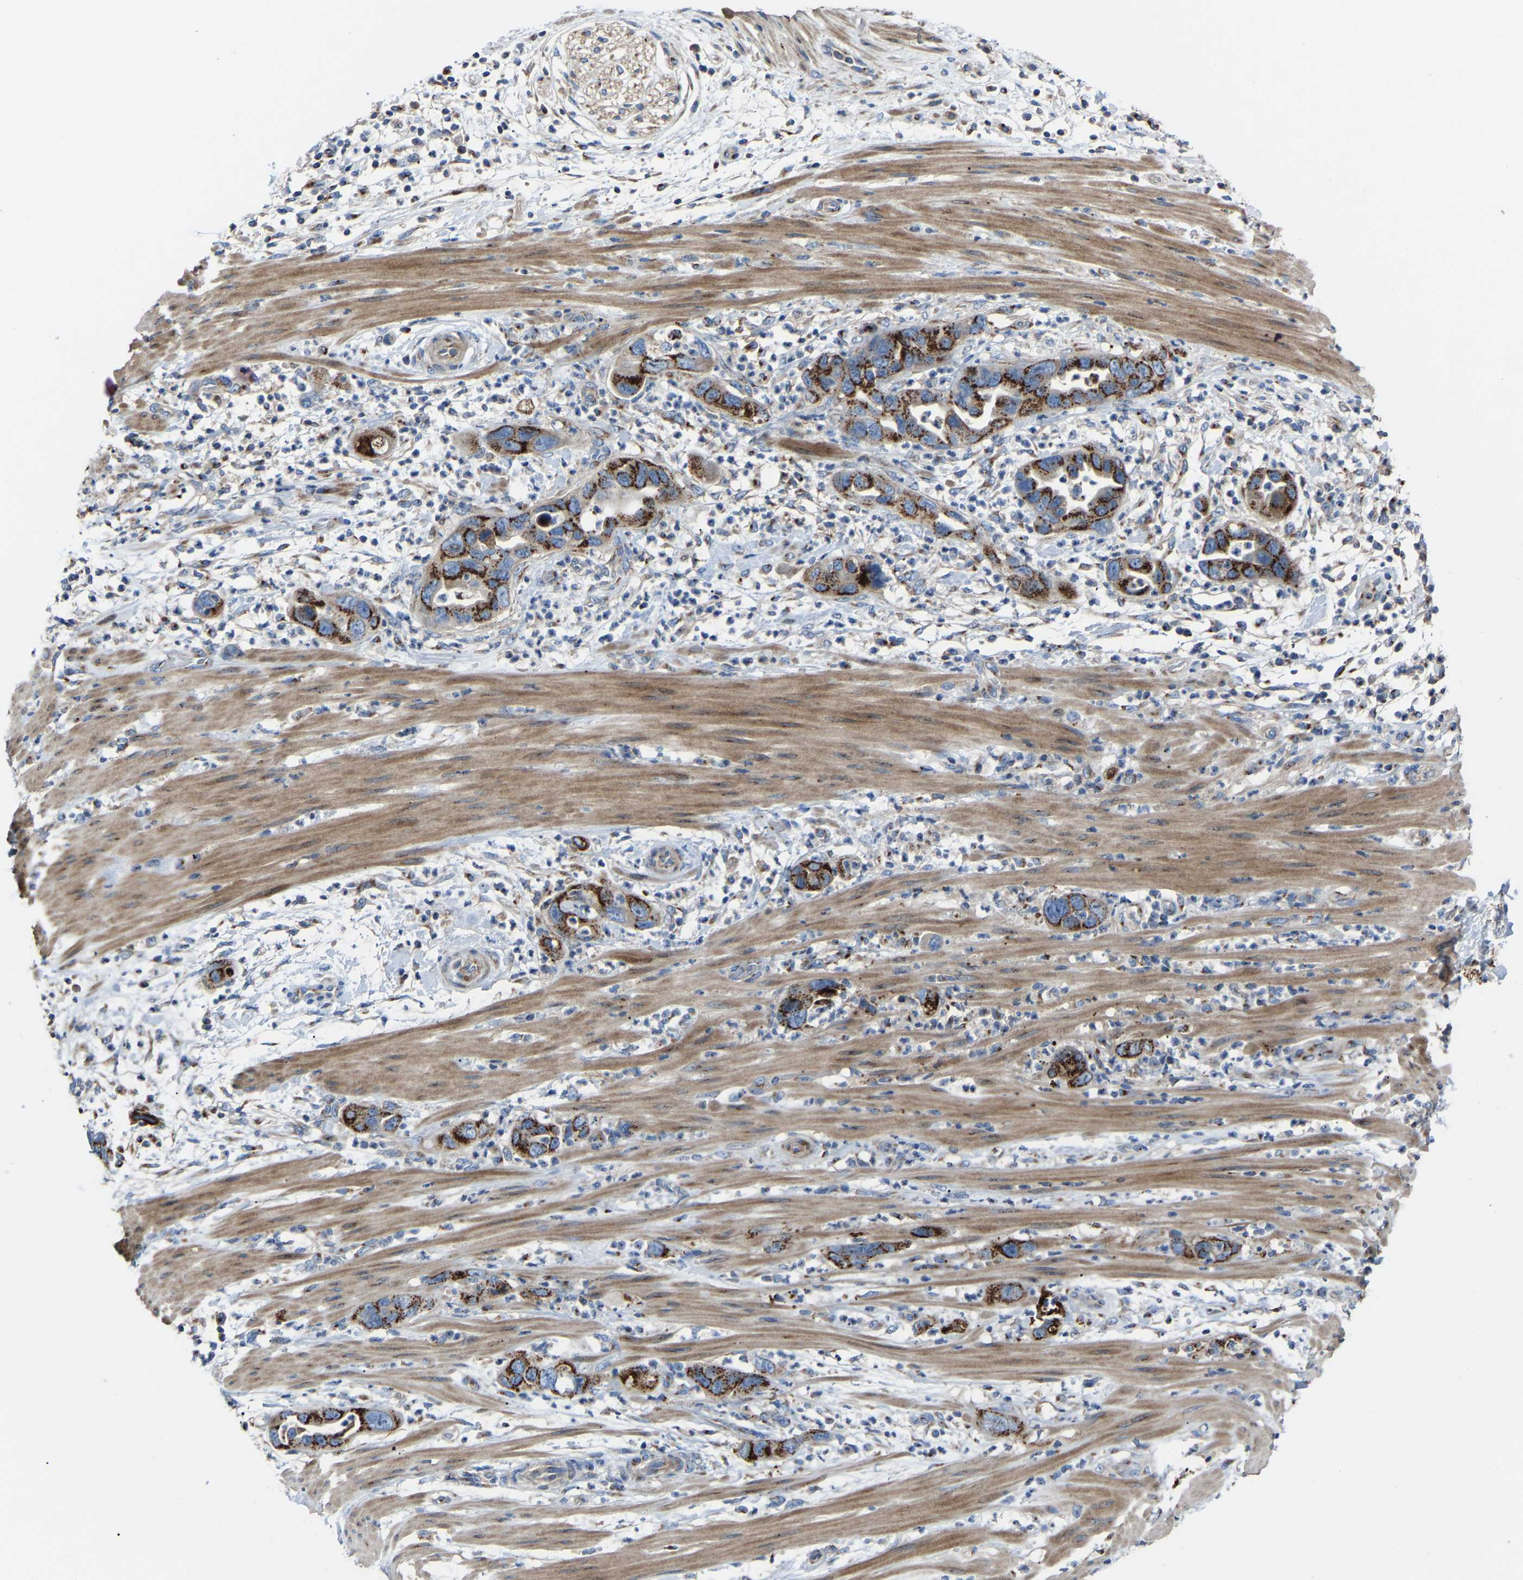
{"staining": {"intensity": "strong", "quantity": ">75%", "location": "cytoplasmic/membranous"}, "tissue": "pancreatic cancer", "cell_type": "Tumor cells", "image_type": "cancer", "snomed": [{"axis": "morphology", "description": "Adenocarcinoma, NOS"}, {"axis": "topography", "description": "Pancreas"}], "caption": "The photomicrograph demonstrates immunohistochemical staining of pancreatic cancer (adenocarcinoma). There is strong cytoplasmic/membranous positivity is seen in approximately >75% of tumor cells. Using DAB (3,3'-diaminobenzidine) (brown) and hematoxylin (blue) stains, captured at high magnification using brightfield microscopy.", "gene": "CANT1", "patient": {"sex": "female", "age": 71}}